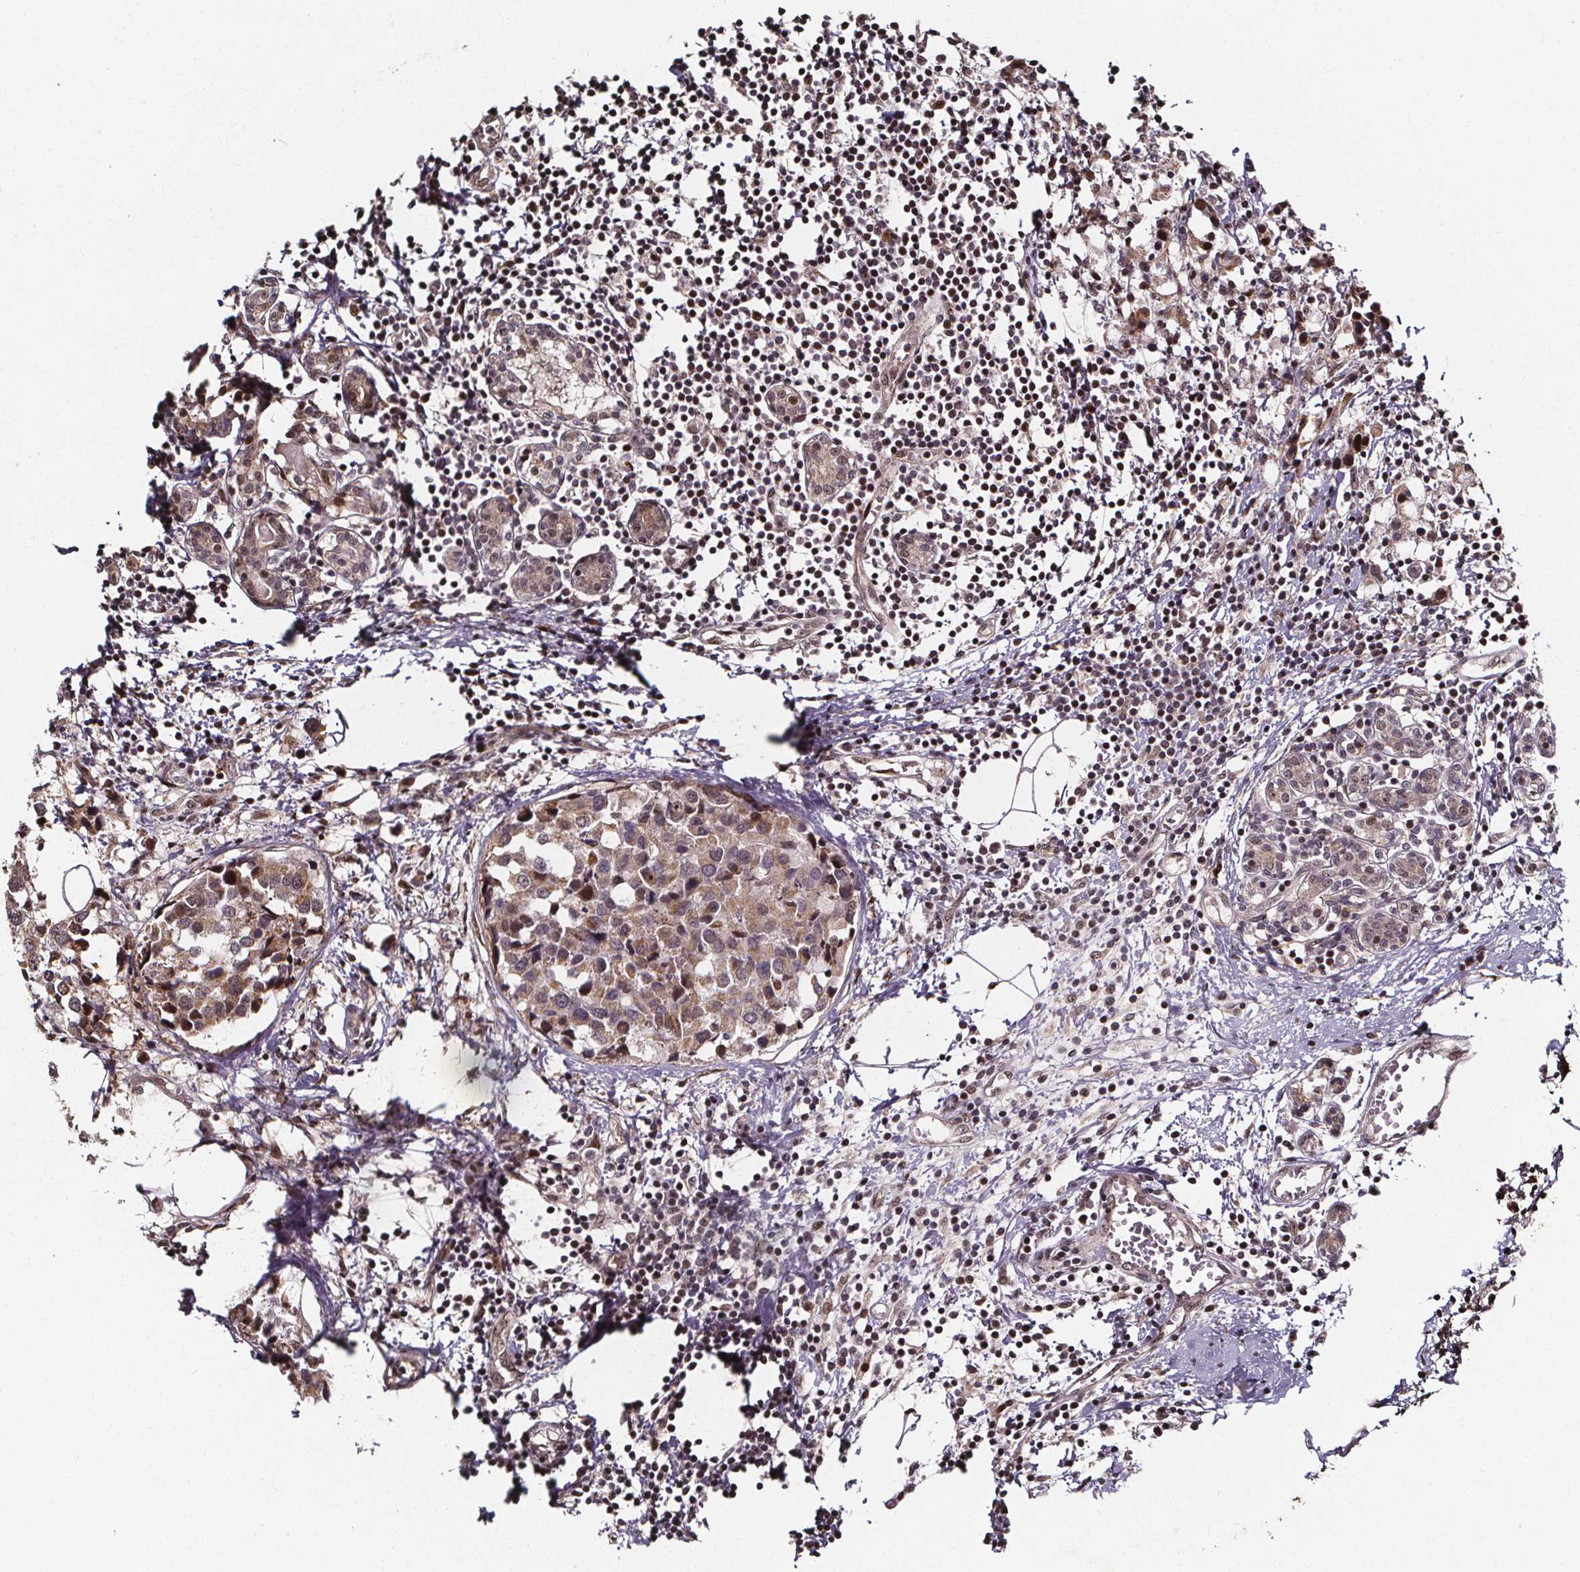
{"staining": {"intensity": "weak", "quantity": ">75%", "location": "cytoplasmic/membranous,nuclear"}, "tissue": "breast cancer", "cell_type": "Tumor cells", "image_type": "cancer", "snomed": [{"axis": "morphology", "description": "Lobular carcinoma"}, {"axis": "topography", "description": "Breast"}], "caption": "DAB immunohistochemical staining of human lobular carcinoma (breast) exhibits weak cytoplasmic/membranous and nuclear protein positivity in approximately >75% of tumor cells. The protein of interest is stained brown, and the nuclei are stained in blue (DAB IHC with brightfield microscopy, high magnification).", "gene": "DDIT3", "patient": {"sex": "female", "age": 59}}